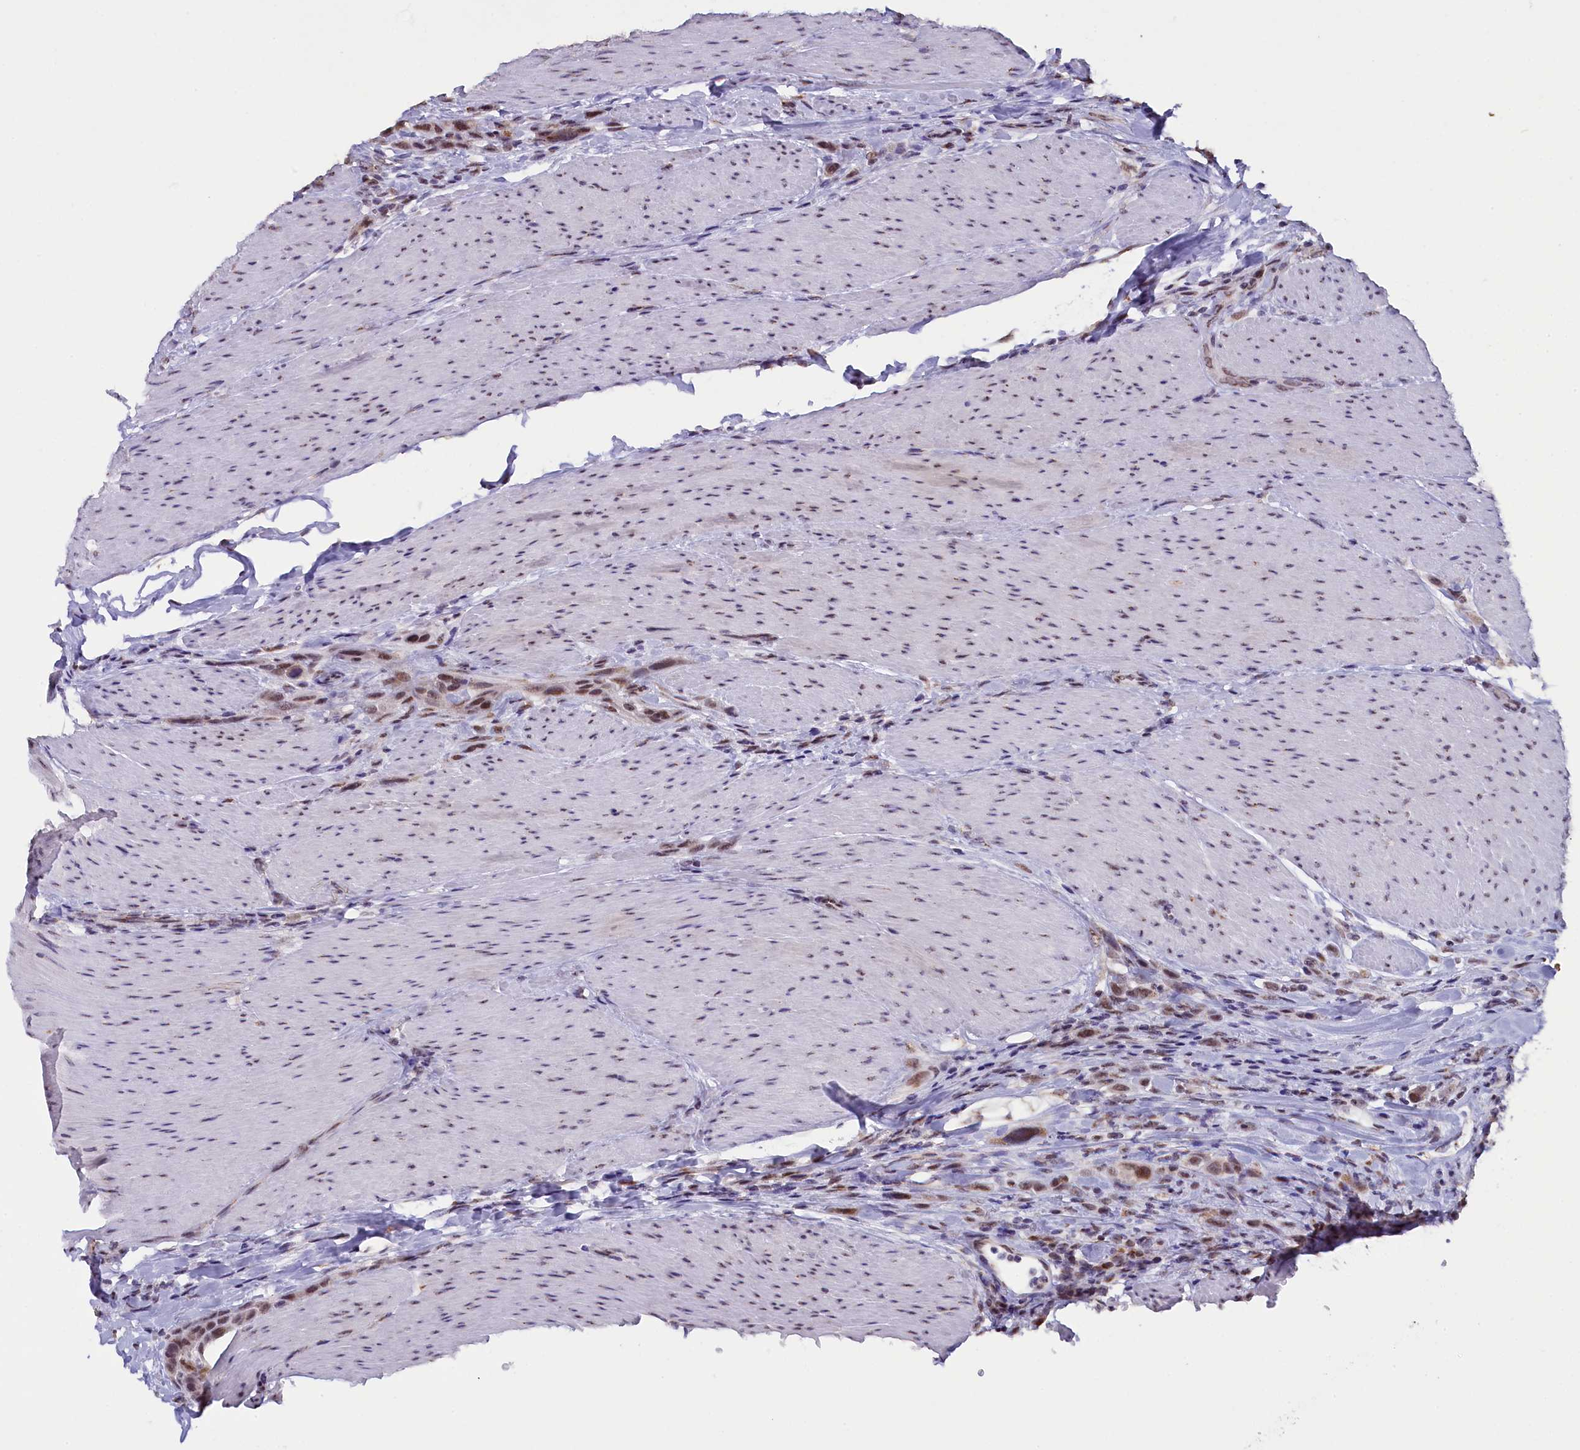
{"staining": {"intensity": "moderate", "quantity": ">75%", "location": "nuclear"}, "tissue": "urothelial cancer", "cell_type": "Tumor cells", "image_type": "cancer", "snomed": [{"axis": "morphology", "description": "Urothelial carcinoma, High grade"}, {"axis": "topography", "description": "Urinary bladder"}], "caption": "A photomicrograph of urothelial carcinoma (high-grade) stained for a protein shows moderate nuclear brown staining in tumor cells.", "gene": "NCBP1", "patient": {"sex": "male", "age": 50}}